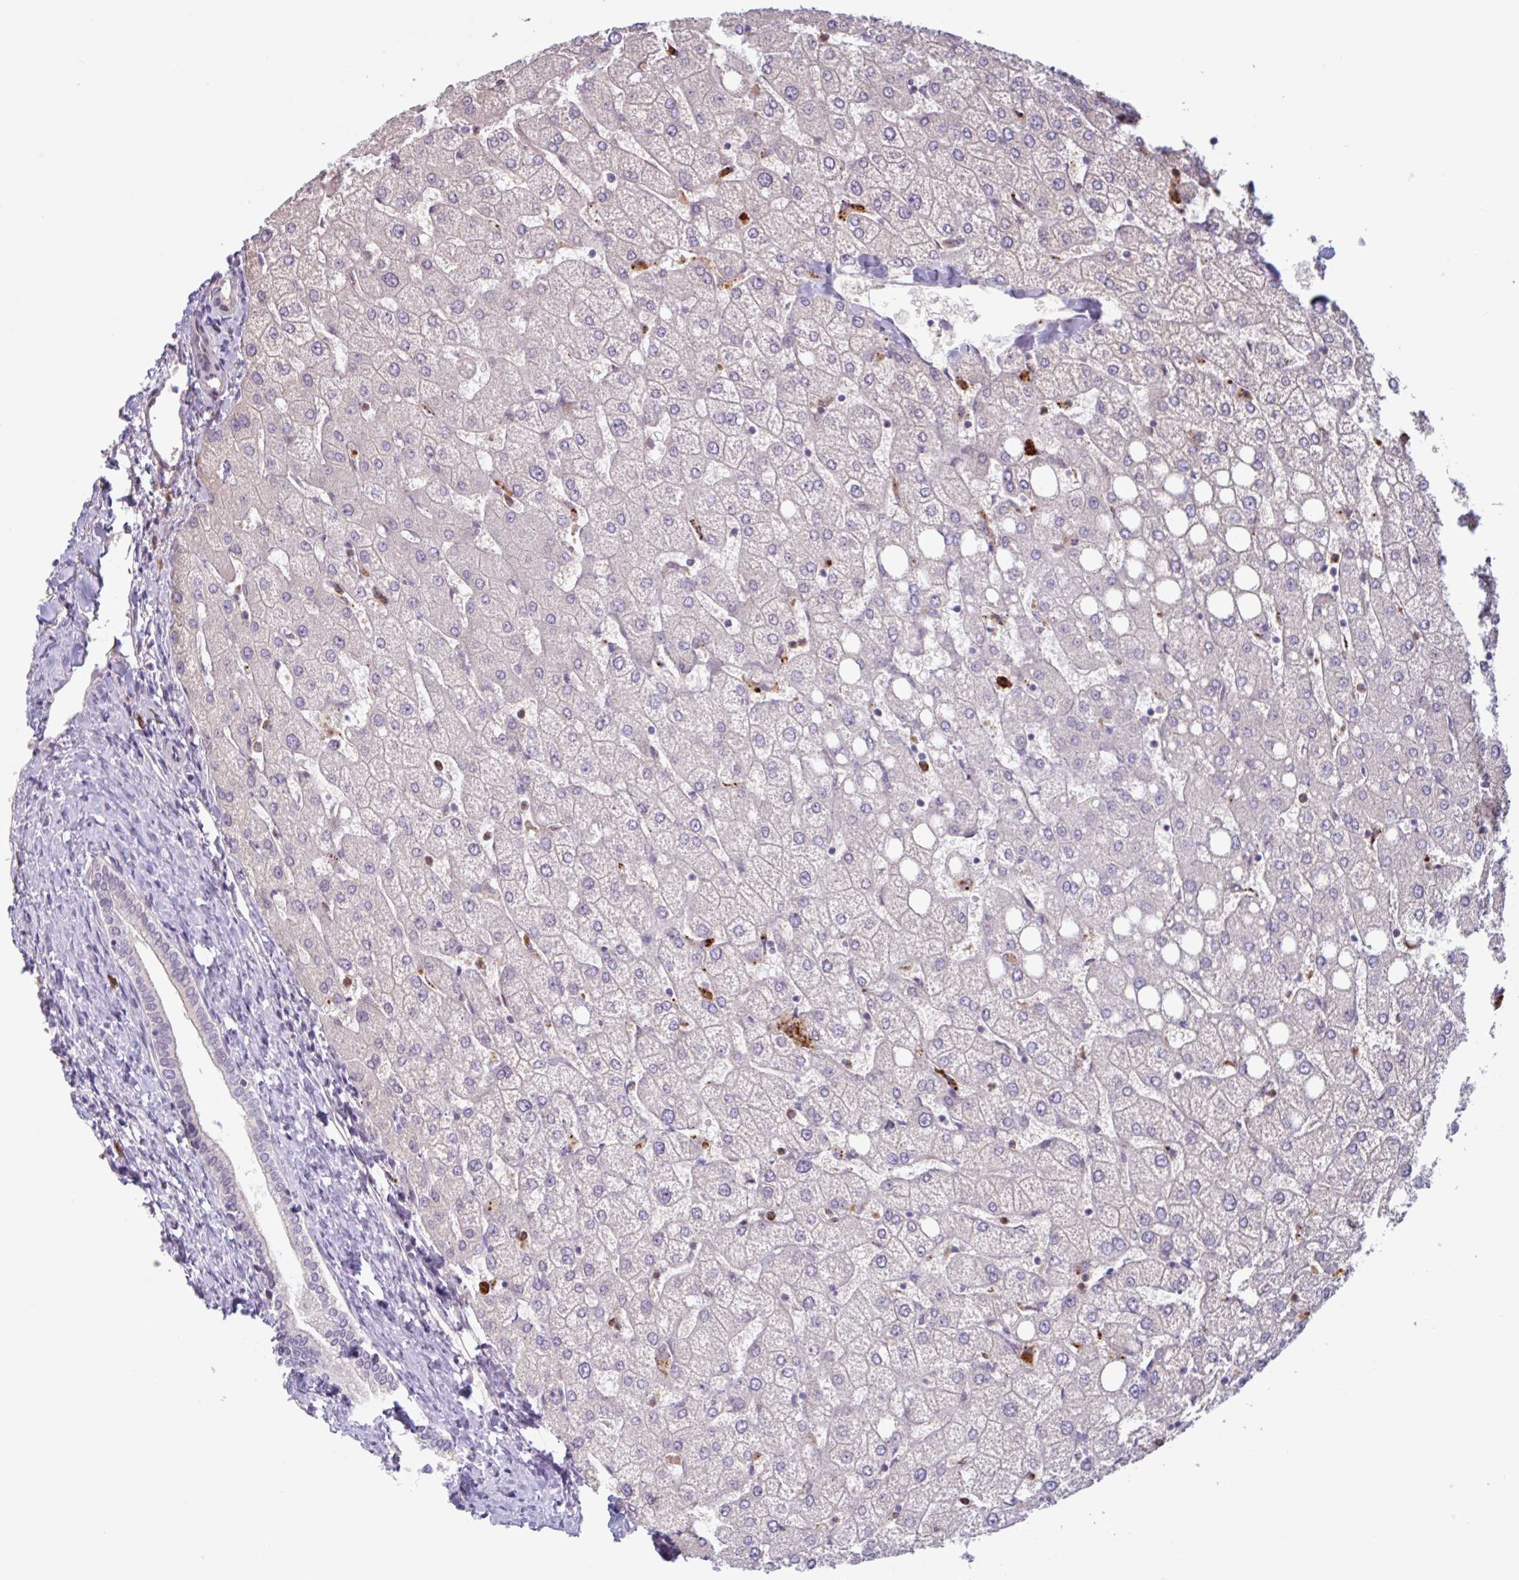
{"staining": {"intensity": "negative", "quantity": "none", "location": "none"}, "tissue": "liver", "cell_type": "Cholangiocytes", "image_type": "normal", "snomed": [{"axis": "morphology", "description": "Normal tissue, NOS"}, {"axis": "topography", "description": "Liver"}], "caption": "Cholangiocytes are negative for brown protein staining in unremarkable liver. (DAB (3,3'-diaminobenzidine) immunohistochemistry visualized using brightfield microscopy, high magnification).", "gene": "TAF1D", "patient": {"sex": "female", "age": 54}}